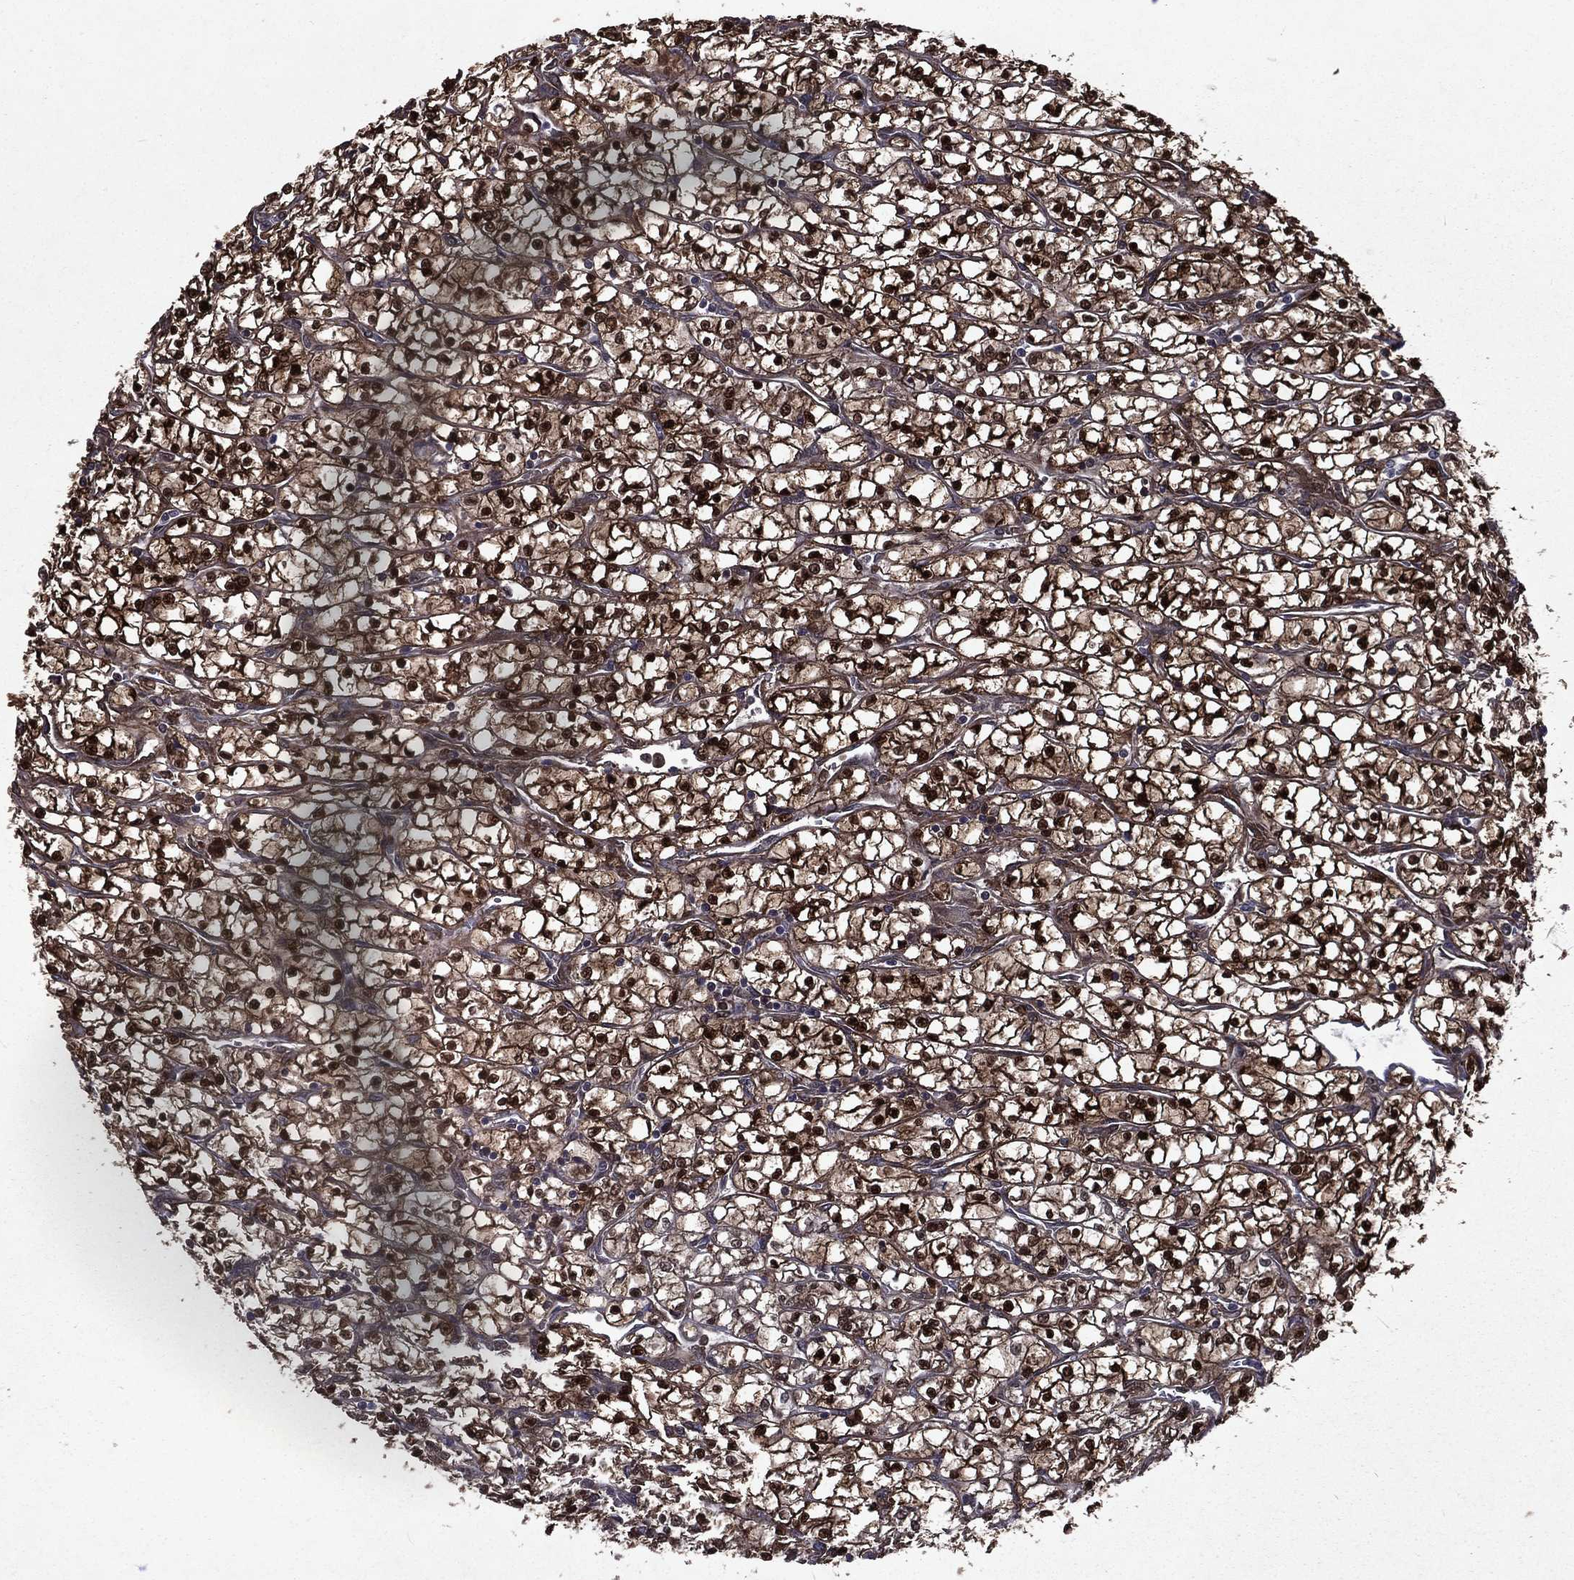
{"staining": {"intensity": "strong", "quantity": ">75%", "location": "cytoplasmic/membranous,nuclear"}, "tissue": "renal cancer", "cell_type": "Tumor cells", "image_type": "cancer", "snomed": [{"axis": "morphology", "description": "Adenocarcinoma, NOS"}, {"axis": "topography", "description": "Kidney"}], "caption": "IHC of renal cancer (adenocarcinoma) shows high levels of strong cytoplasmic/membranous and nuclear expression in about >75% of tumor cells.", "gene": "FGD1", "patient": {"sex": "female", "age": 64}}